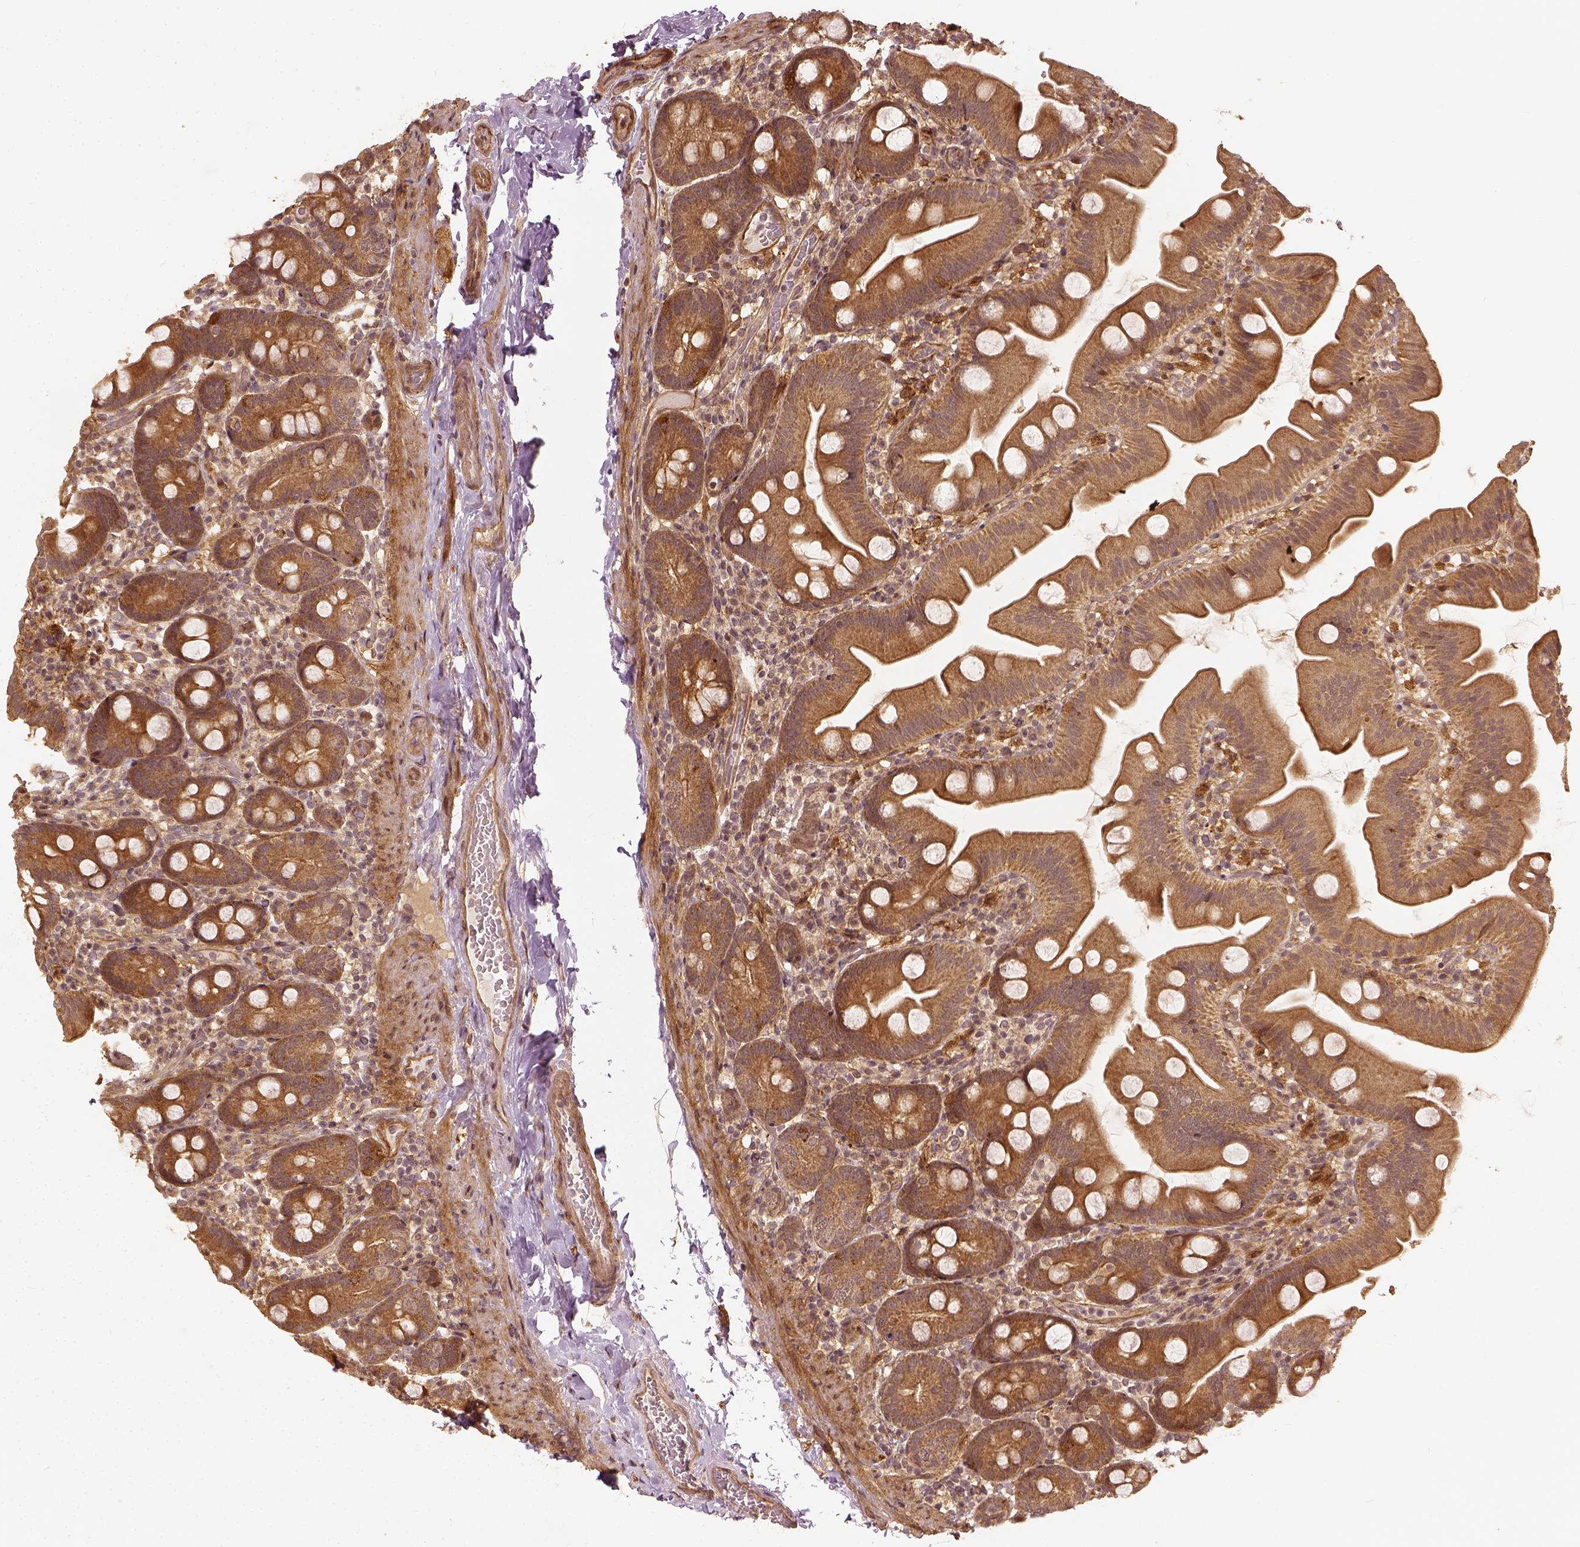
{"staining": {"intensity": "moderate", "quantity": ">75%", "location": "cytoplasmic/membranous"}, "tissue": "small intestine", "cell_type": "Glandular cells", "image_type": "normal", "snomed": [{"axis": "morphology", "description": "Normal tissue, NOS"}, {"axis": "topography", "description": "Small intestine"}], "caption": "Immunohistochemistry histopathology image of benign small intestine: small intestine stained using immunohistochemistry displays medium levels of moderate protein expression localized specifically in the cytoplasmic/membranous of glandular cells, appearing as a cytoplasmic/membranous brown color.", "gene": "VEGFA", "patient": {"sex": "female", "age": 68}}